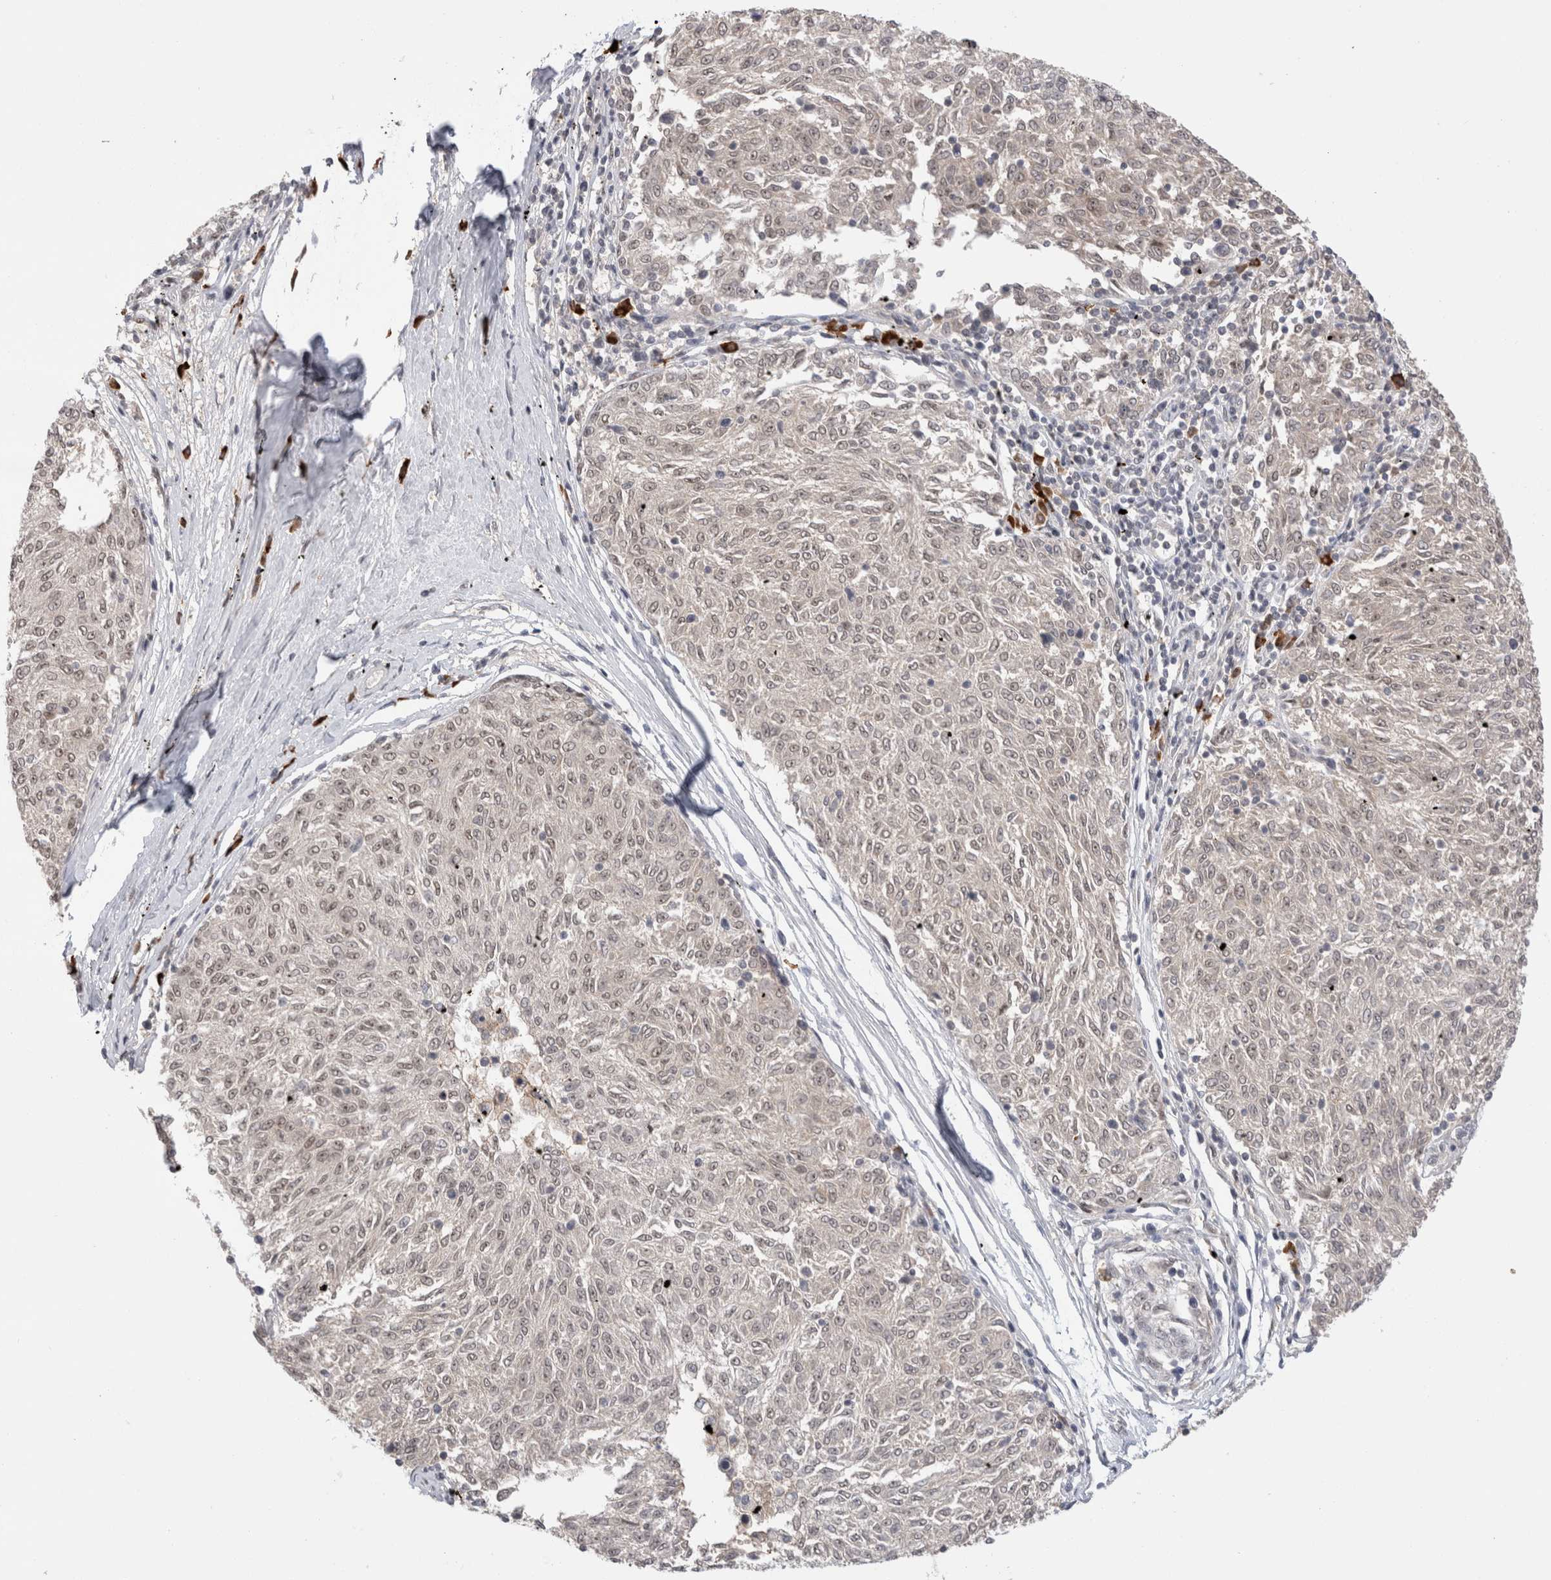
{"staining": {"intensity": "weak", "quantity": ">75%", "location": "nuclear"}, "tissue": "melanoma", "cell_type": "Tumor cells", "image_type": "cancer", "snomed": [{"axis": "morphology", "description": "Malignant melanoma, NOS"}, {"axis": "topography", "description": "Skin"}], "caption": "Immunohistochemistry (IHC) staining of malignant melanoma, which demonstrates low levels of weak nuclear expression in about >75% of tumor cells indicating weak nuclear protein positivity. The staining was performed using DAB (3,3'-diaminobenzidine) (brown) for protein detection and nuclei were counterstained in hematoxylin (blue).", "gene": "ZNF24", "patient": {"sex": "female", "age": 72}}